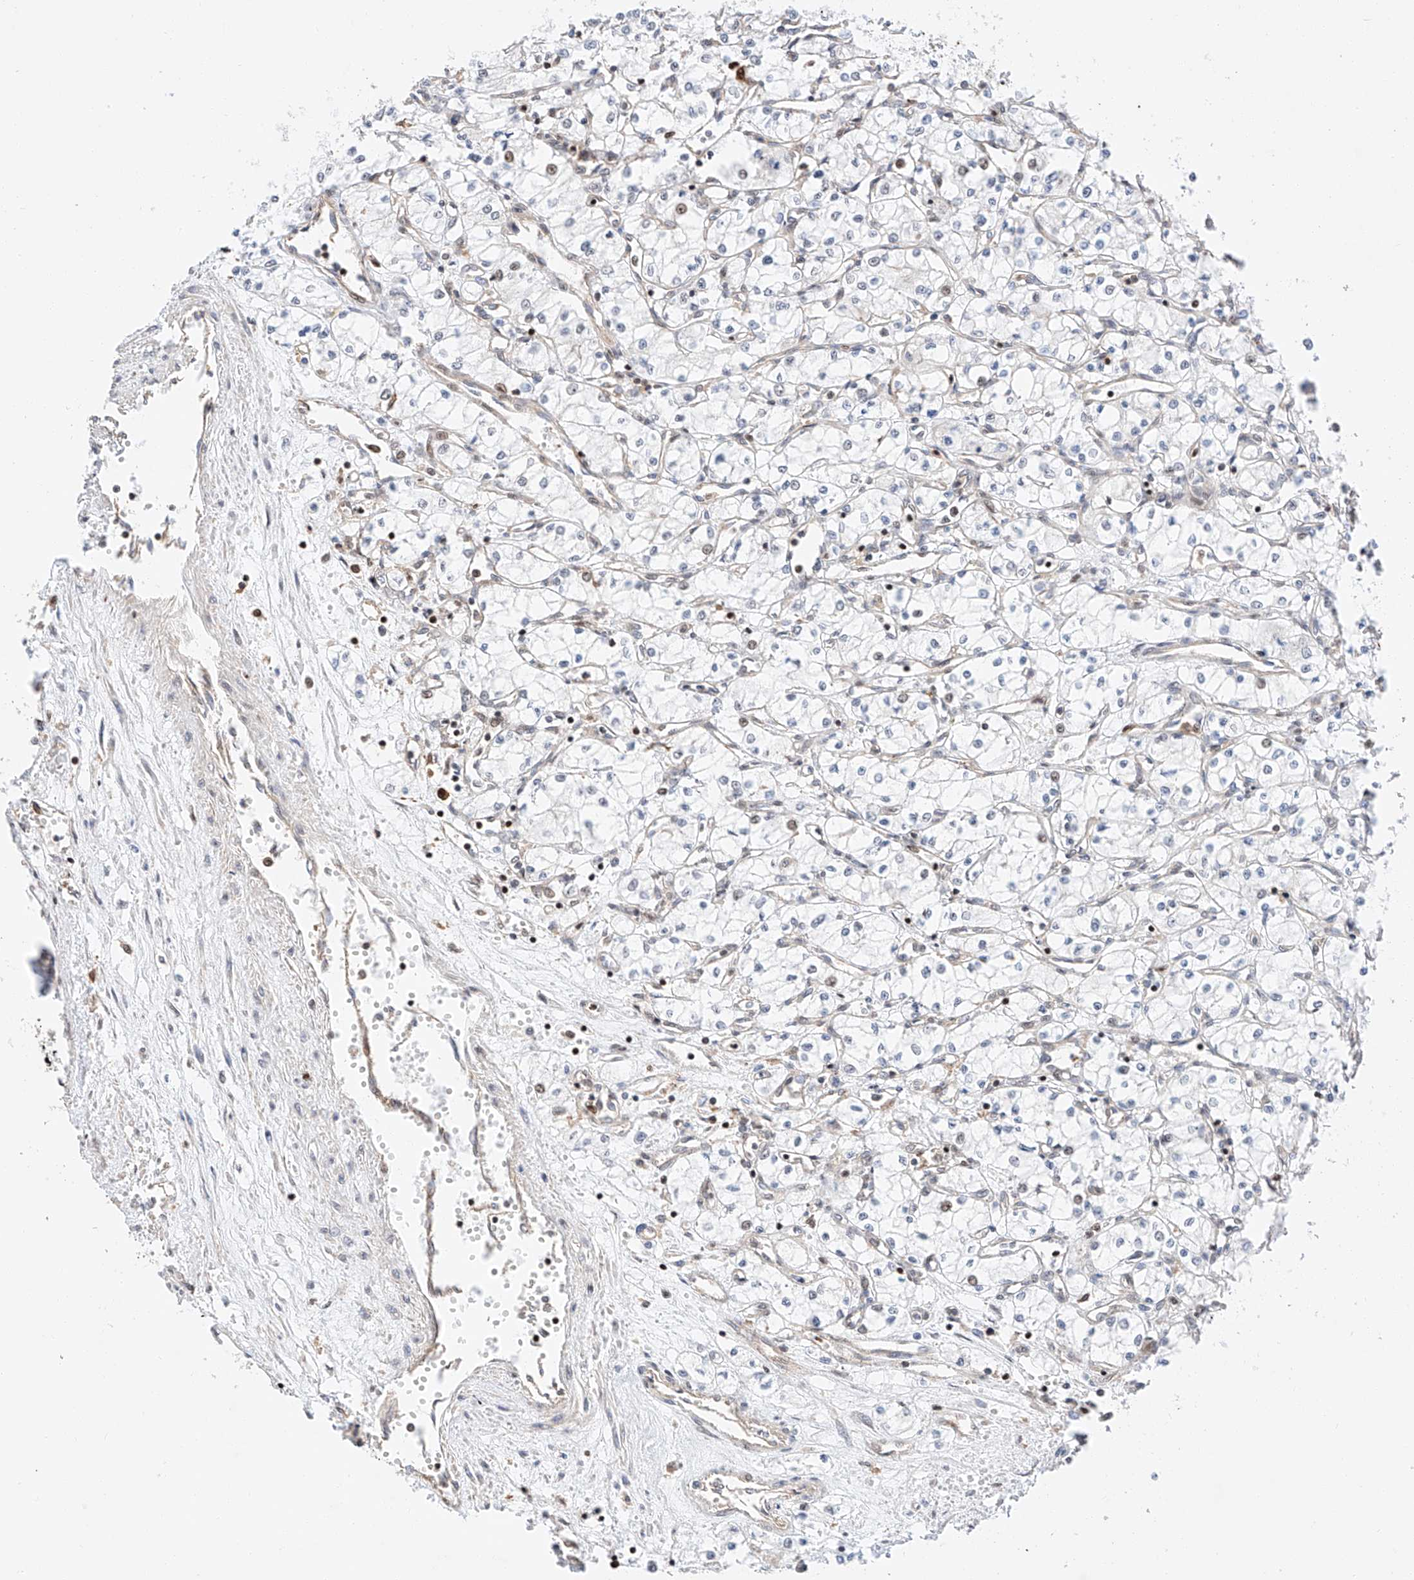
{"staining": {"intensity": "negative", "quantity": "none", "location": "none"}, "tissue": "renal cancer", "cell_type": "Tumor cells", "image_type": "cancer", "snomed": [{"axis": "morphology", "description": "Adenocarcinoma, NOS"}, {"axis": "topography", "description": "Kidney"}], "caption": "Tumor cells are negative for protein expression in human renal cancer (adenocarcinoma).", "gene": "HDAC9", "patient": {"sex": "male", "age": 59}}